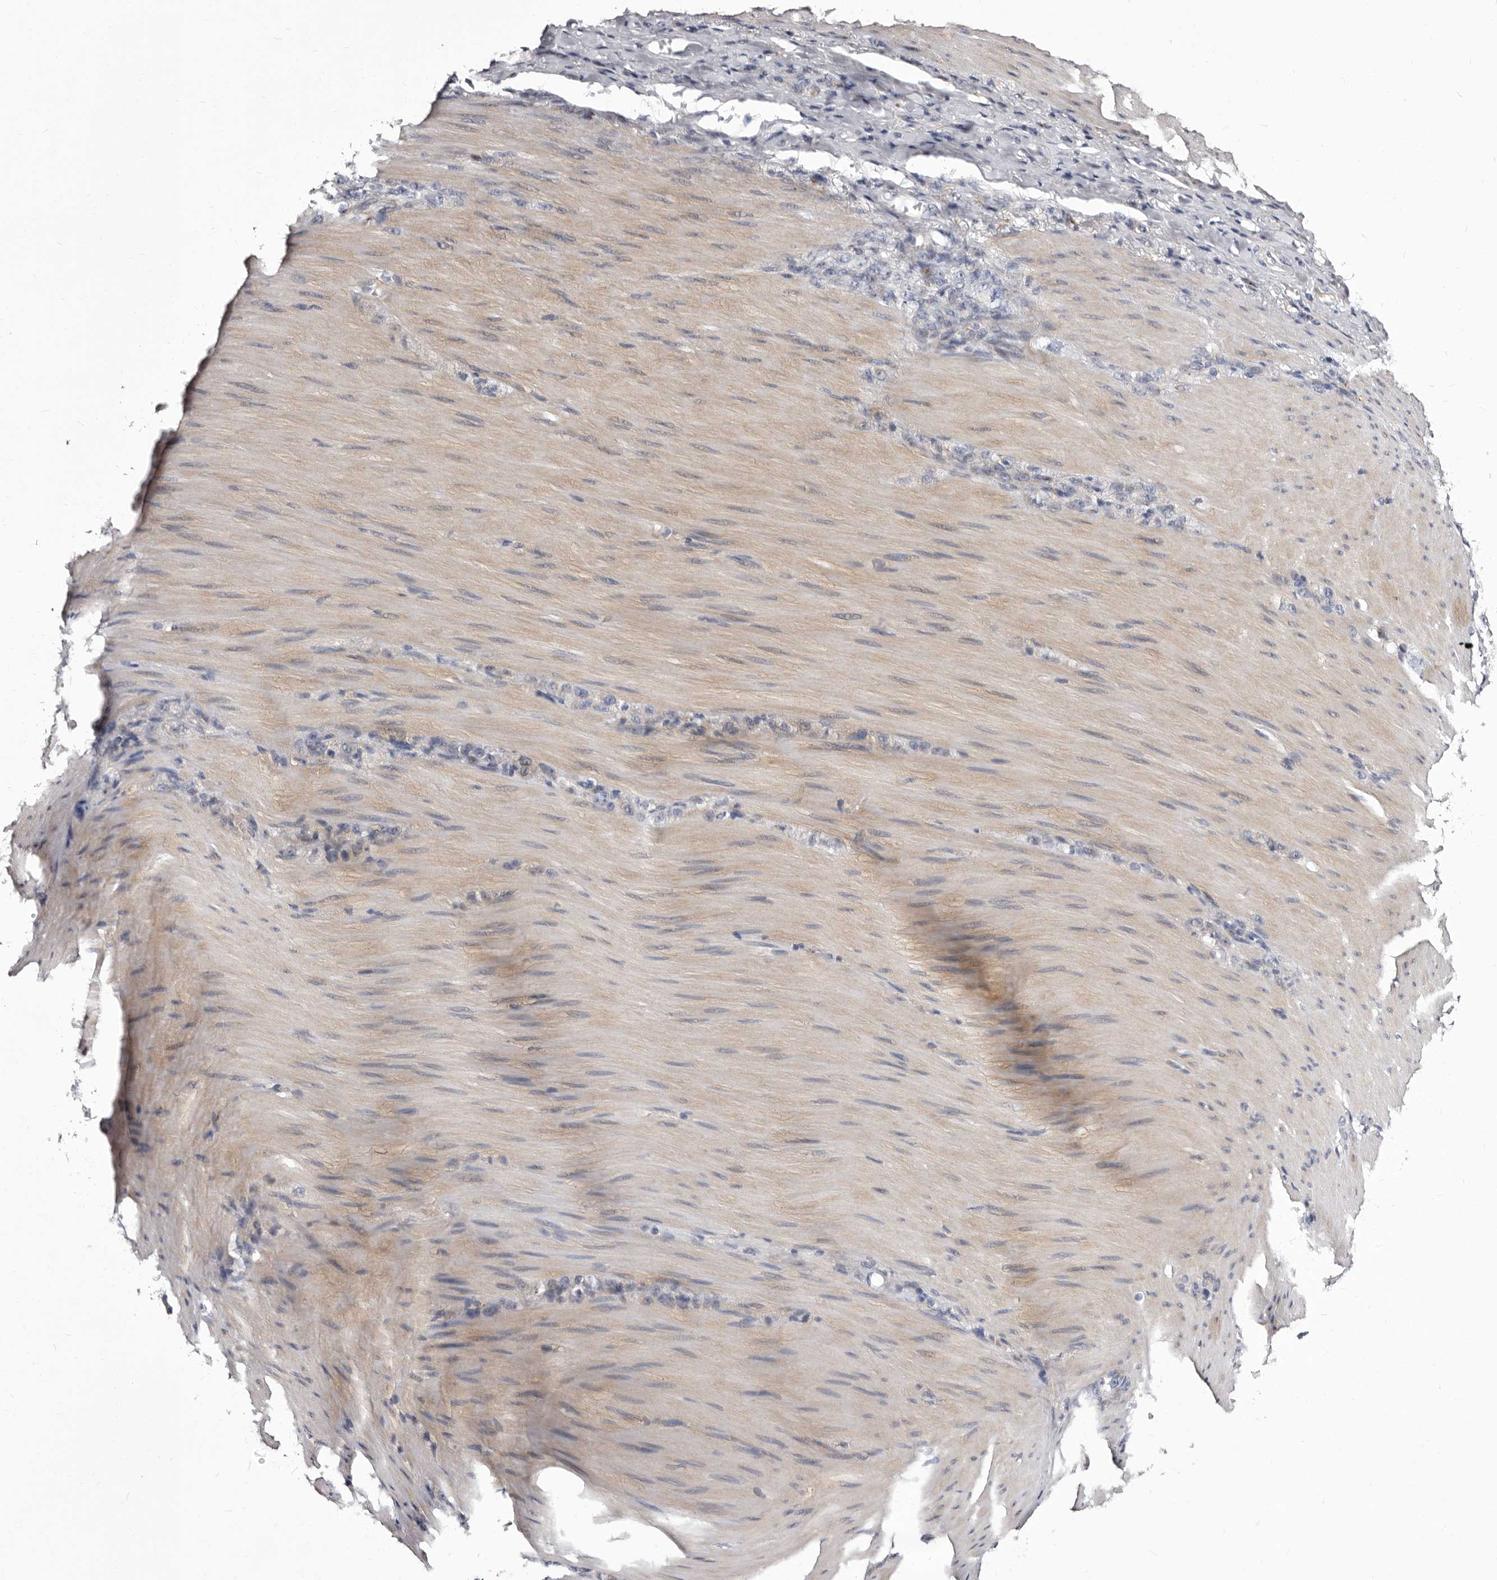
{"staining": {"intensity": "negative", "quantity": "none", "location": "none"}, "tissue": "stomach cancer", "cell_type": "Tumor cells", "image_type": "cancer", "snomed": [{"axis": "morphology", "description": "Normal tissue, NOS"}, {"axis": "morphology", "description": "Adenocarcinoma, NOS"}, {"axis": "topography", "description": "Stomach"}], "caption": "This is a photomicrograph of immunohistochemistry (IHC) staining of stomach cancer, which shows no expression in tumor cells.", "gene": "AUNIP", "patient": {"sex": "male", "age": 82}}